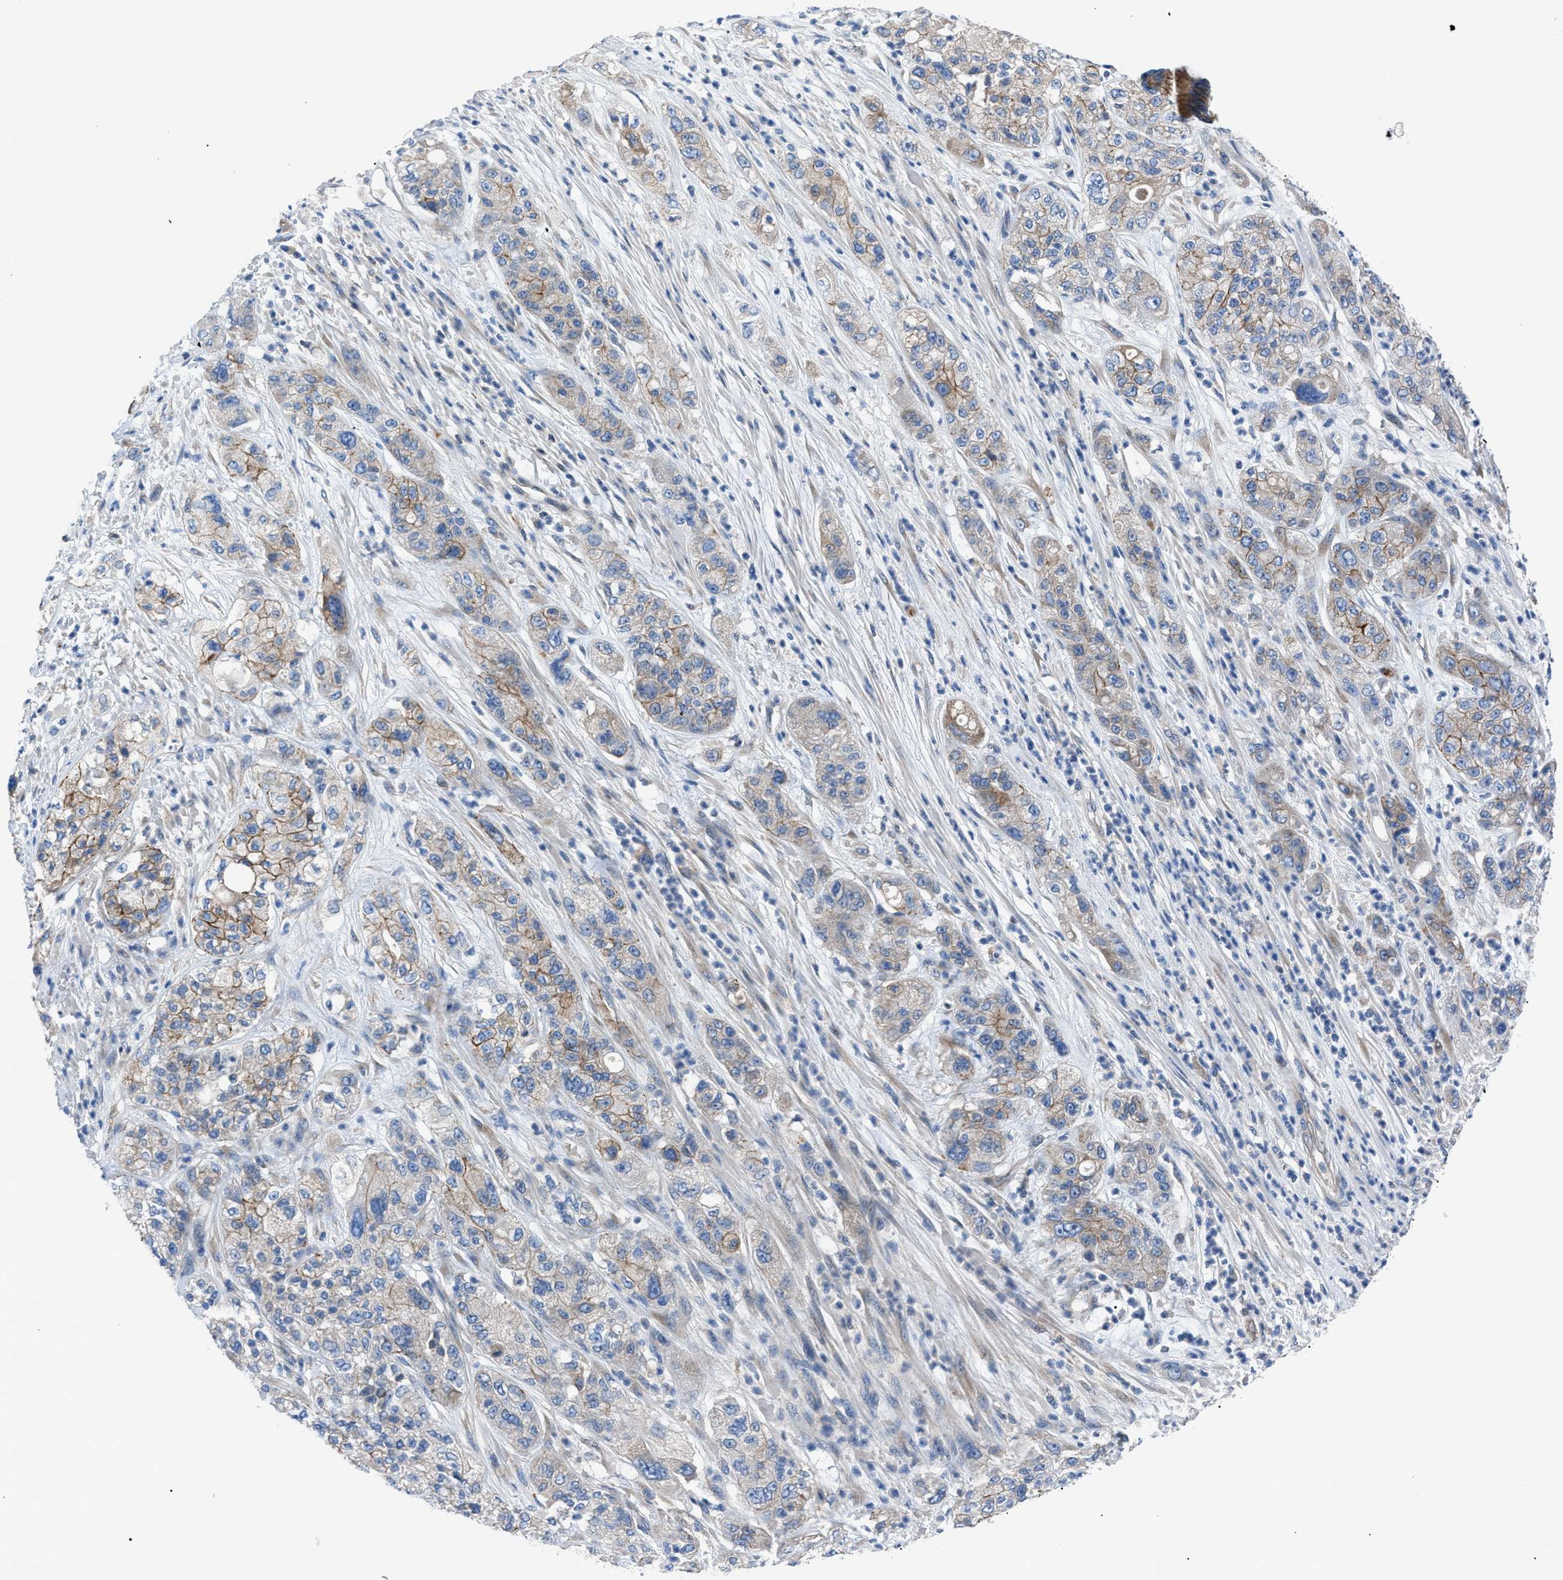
{"staining": {"intensity": "moderate", "quantity": "25%-75%", "location": "cytoplasmic/membranous"}, "tissue": "pancreatic cancer", "cell_type": "Tumor cells", "image_type": "cancer", "snomed": [{"axis": "morphology", "description": "Adenocarcinoma, NOS"}, {"axis": "topography", "description": "Pancreas"}], "caption": "A micrograph of human pancreatic adenocarcinoma stained for a protein shows moderate cytoplasmic/membranous brown staining in tumor cells. (Brightfield microscopy of DAB IHC at high magnification).", "gene": "ZDHHC24", "patient": {"sex": "female", "age": 78}}